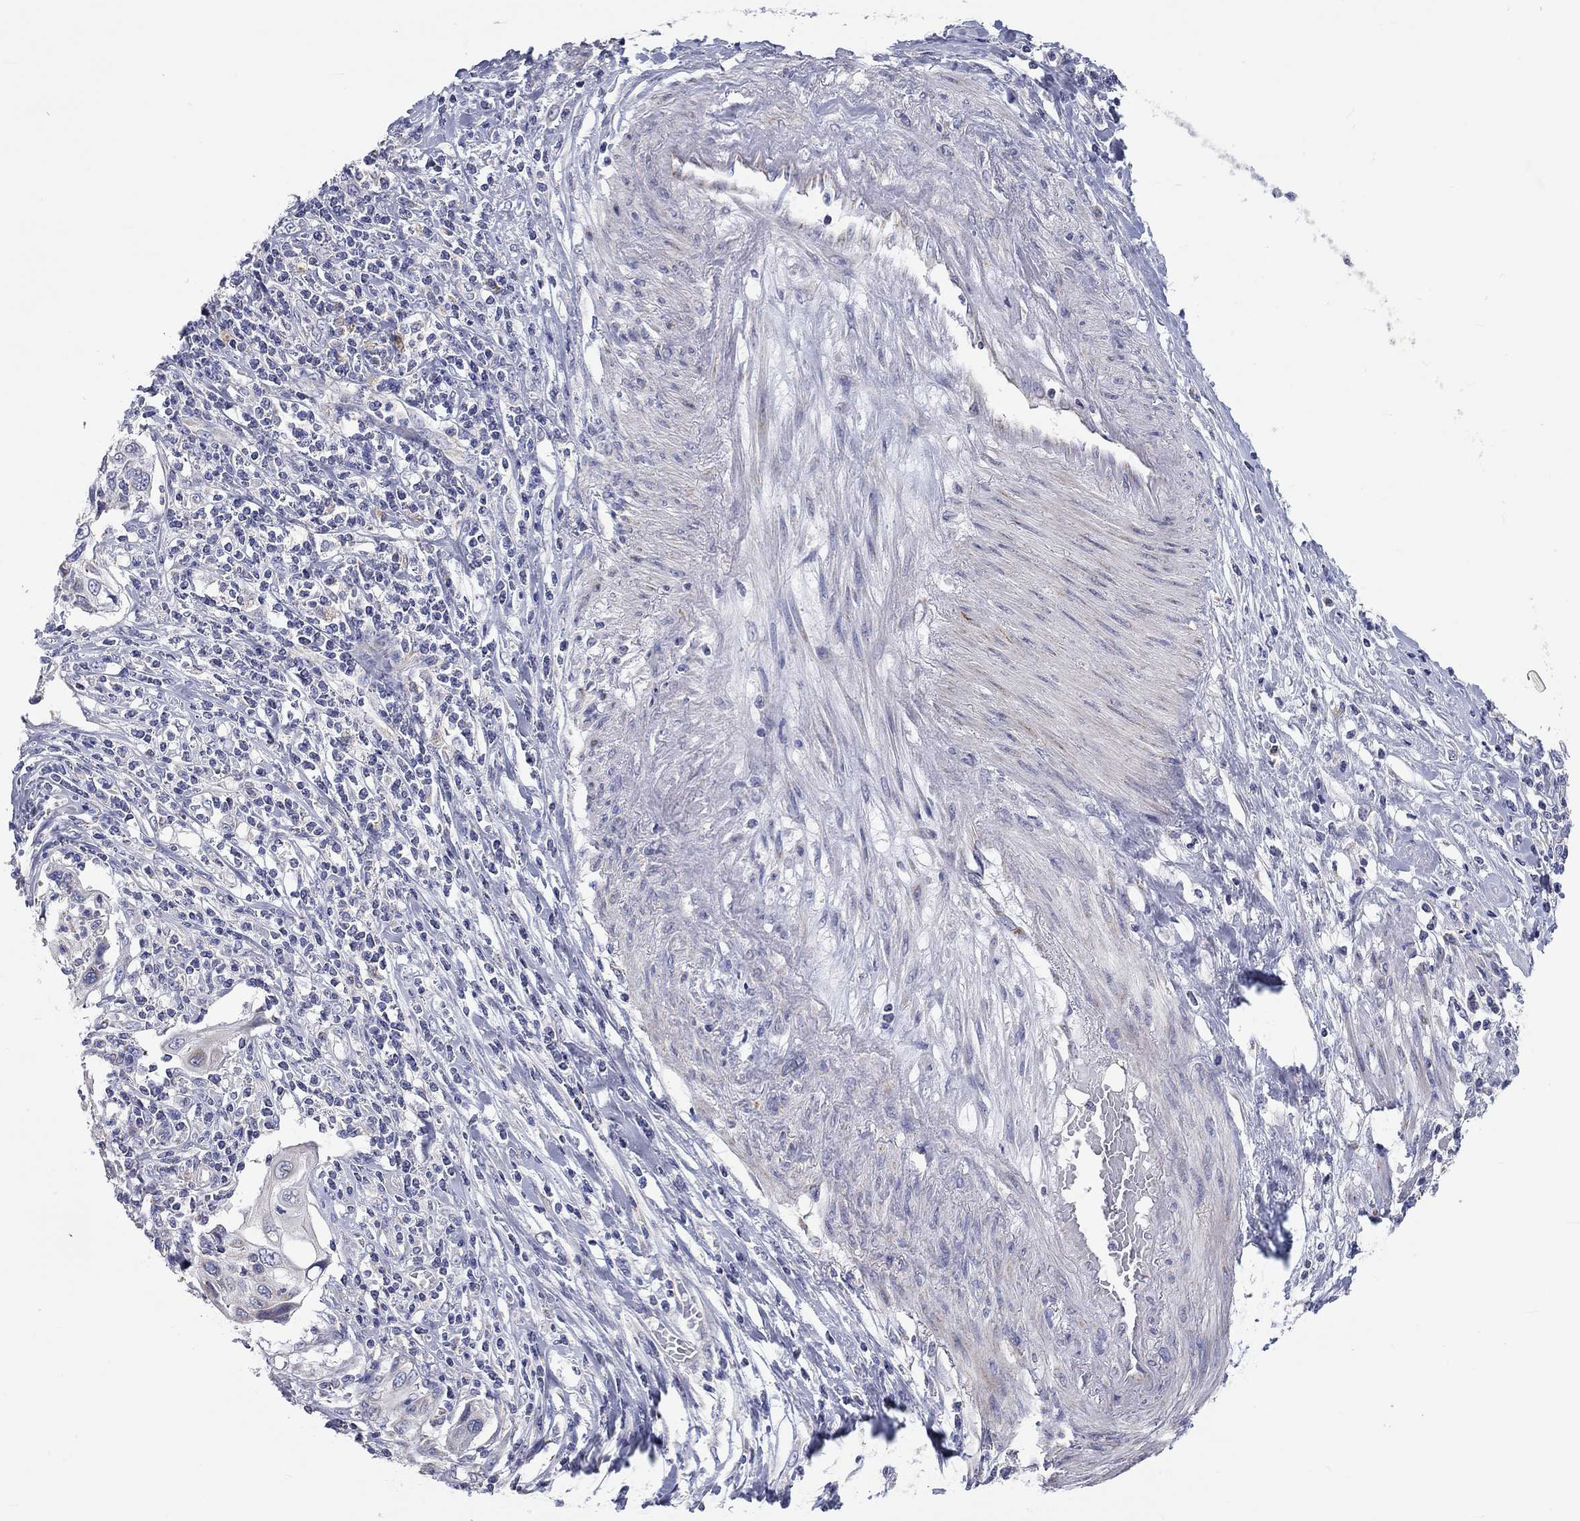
{"staining": {"intensity": "negative", "quantity": "none", "location": "none"}, "tissue": "cervical cancer", "cell_type": "Tumor cells", "image_type": "cancer", "snomed": [{"axis": "morphology", "description": "Squamous cell carcinoma, NOS"}, {"axis": "topography", "description": "Cervix"}], "caption": "Immunohistochemistry (IHC) photomicrograph of neoplastic tissue: human cervical cancer stained with DAB (3,3'-diaminobenzidine) displays no significant protein staining in tumor cells.", "gene": "RCAN1", "patient": {"sex": "female", "age": 70}}